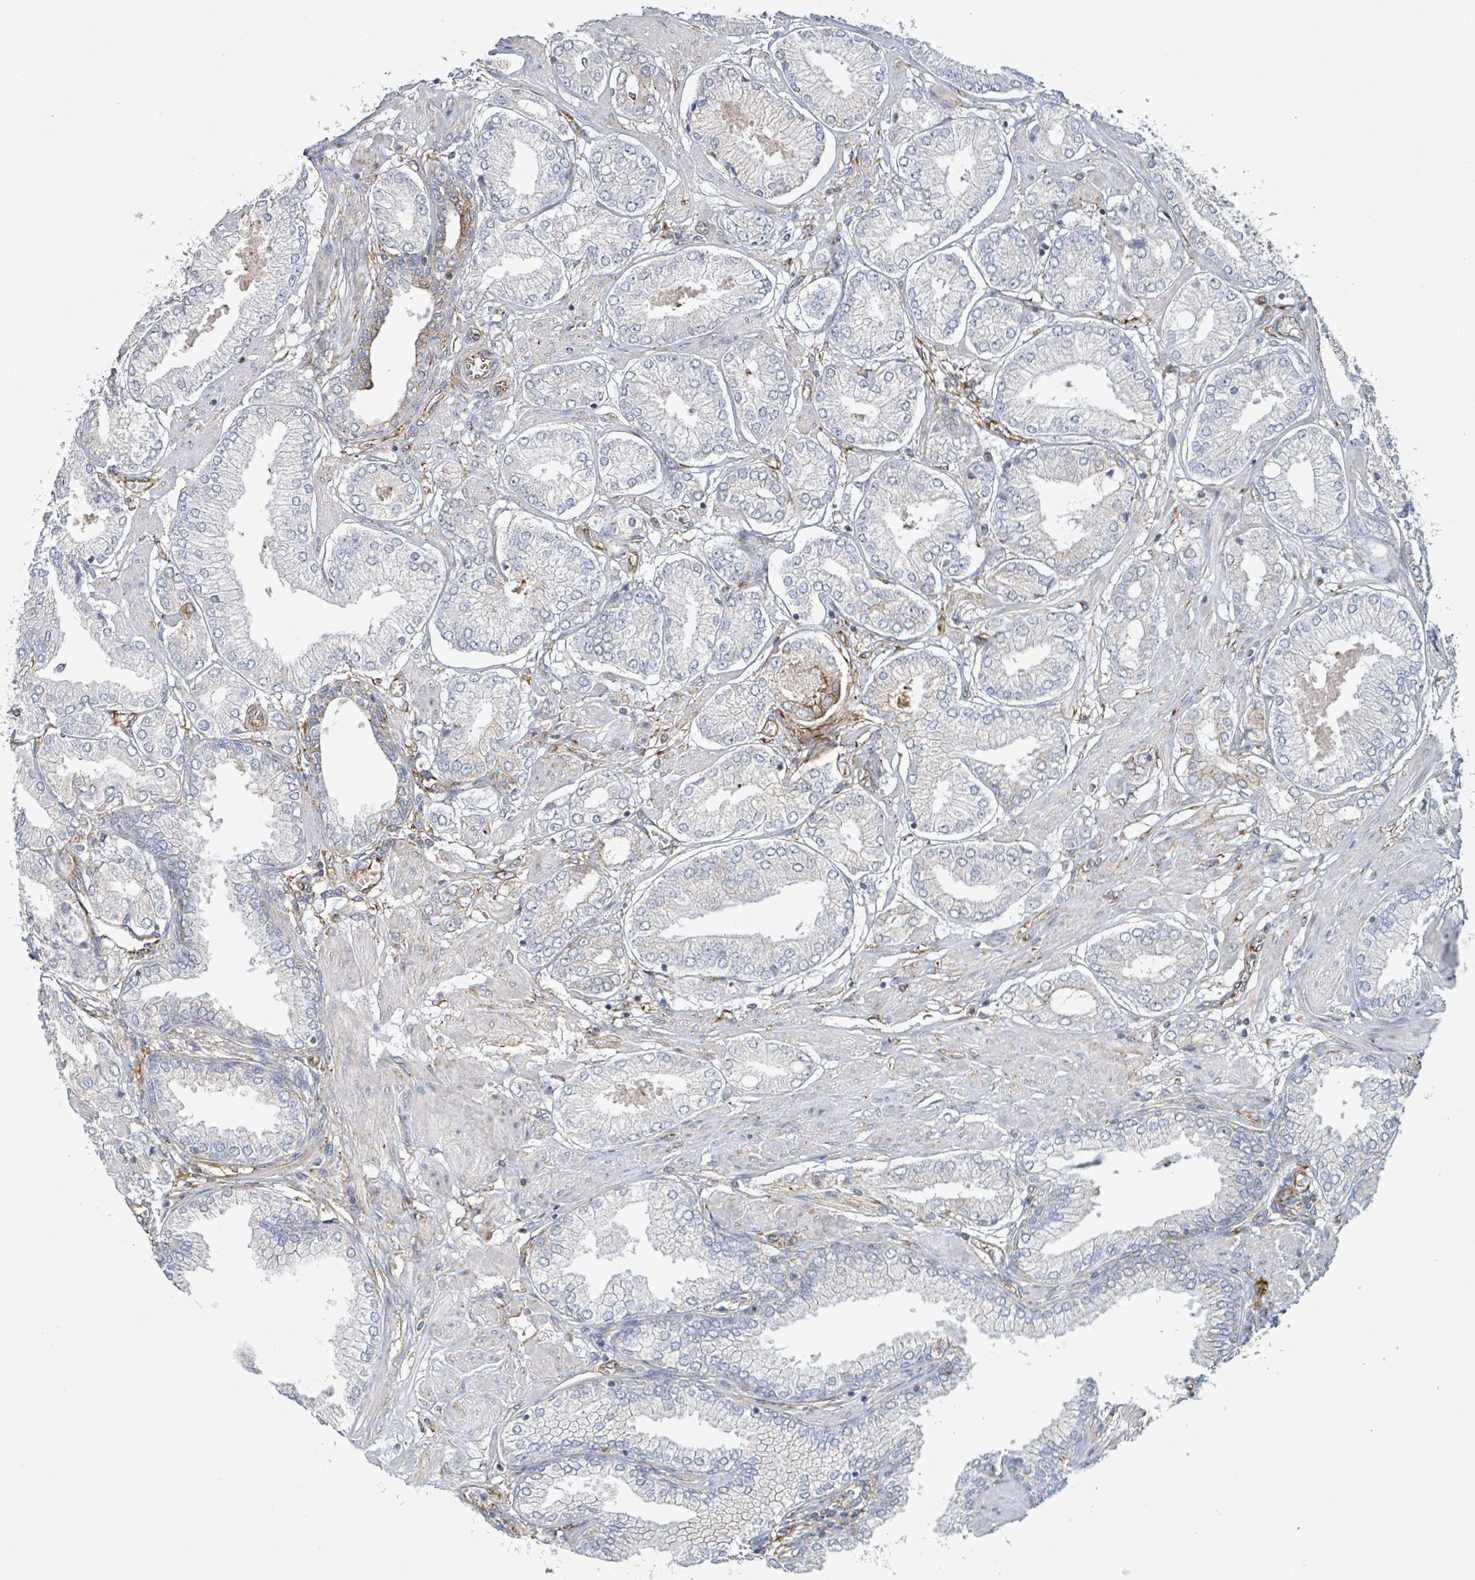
{"staining": {"intensity": "negative", "quantity": "none", "location": "none"}, "tissue": "prostate cancer", "cell_type": "Tumor cells", "image_type": "cancer", "snomed": [{"axis": "morphology", "description": "Adenocarcinoma, High grade"}, {"axis": "topography", "description": "Prostate and seminal vesicle, NOS"}], "caption": "Immunohistochemistry (IHC) of high-grade adenocarcinoma (prostate) displays no positivity in tumor cells. The staining was performed using DAB (3,3'-diaminobenzidine) to visualize the protein expression in brown, while the nuclei were stained in blue with hematoxylin (Magnification: 20x).", "gene": "EGFL7", "patient": {"sex": "male", "age": 64}}